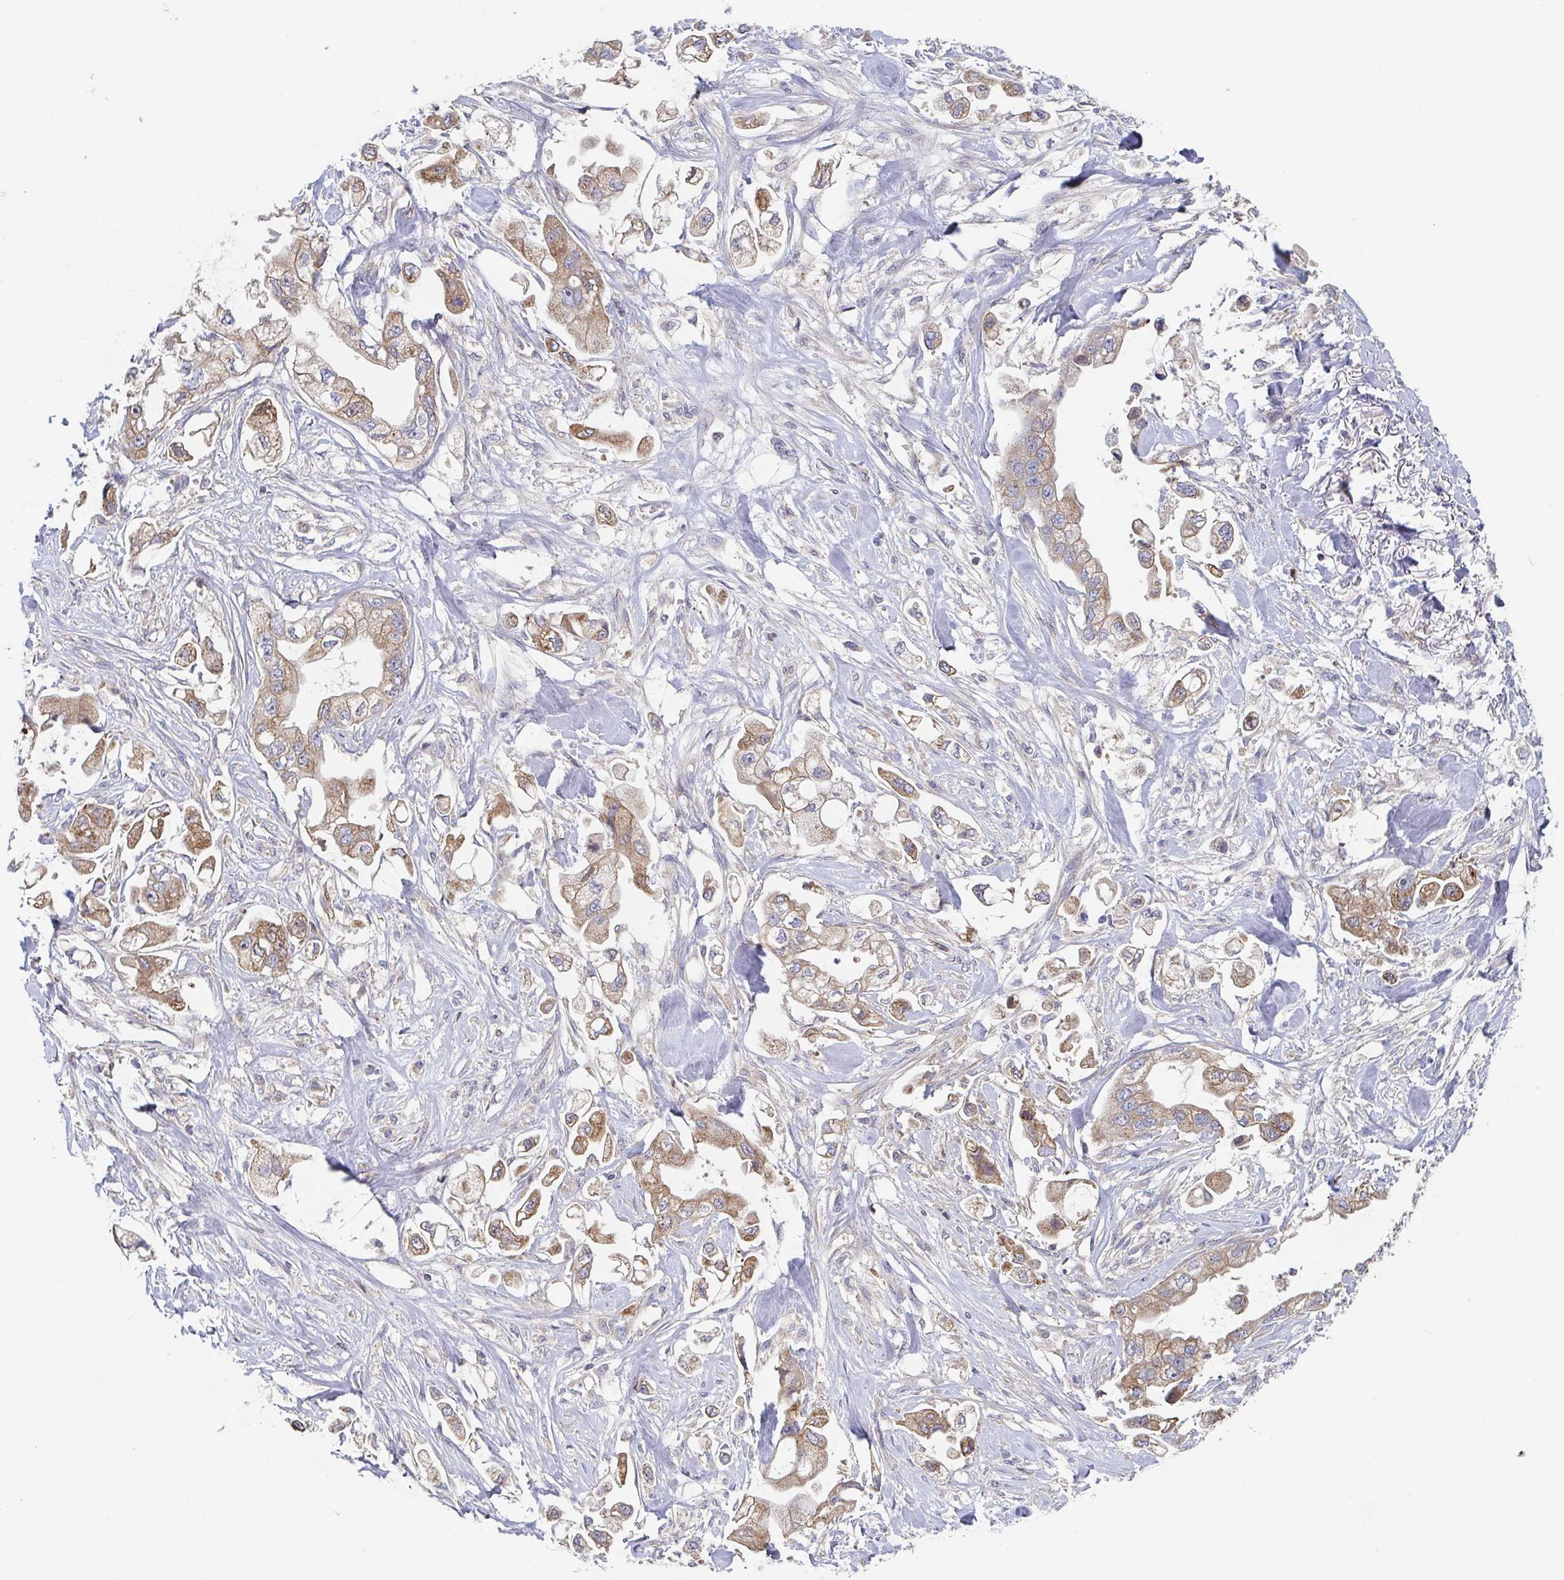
{"staining": {"intensity": "moderate", "quantity": ">75%", "location": "cytoplasmic/membranous"}, "tissue": "stomach cancer", "cell_type": "Tumor cells", "image_type": "cancer", "snomed": [{"axis": "morphology", "description": "Adenocarcinoma, NOS"}, {"axis": "topography", "description": "Stomach"}], "caption": "A brown stain labels moderate cytoplasmic/membranous positivity of a protein in adenocarcinoma (stomach) tumor cells. The staining was performed using DAB (3,3'-diaminobenzidine) to visualize the protein expression in brown, while the nuclei were stained in blue with hematoxylin (Magnification: 20x).", "gene": "TUFT1", "patient": {"sex": "male", "age": 62}}